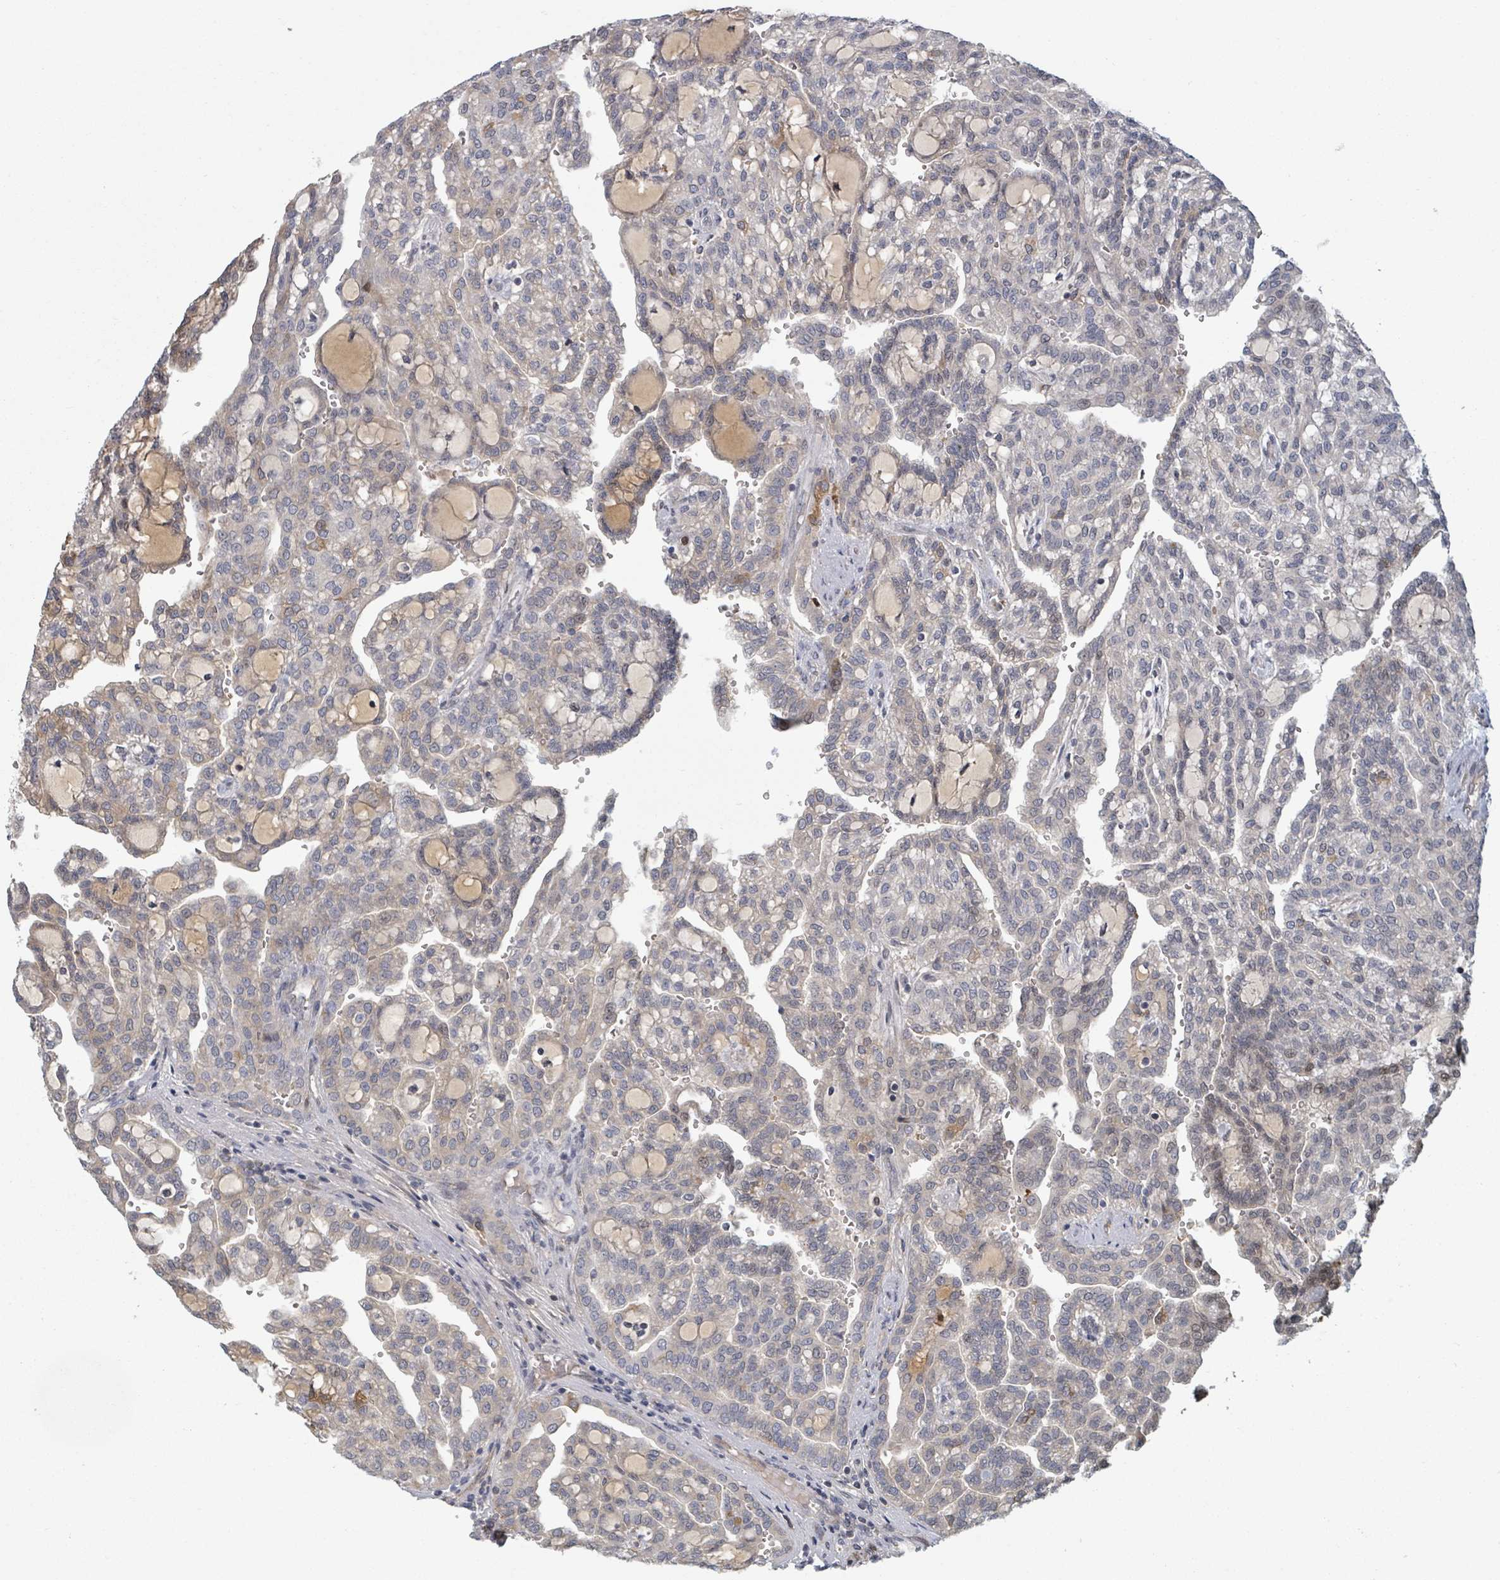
{"staining": {"intensity": "moderate", "quantity": "<25%", "location": "nuclear"}, "tissue": "renal cancer", "cell_type": "Tumor cells", "image_type": "cancer", "snomed": [{"axis": "morphology", "description": "Adenocarcinoma, NOS"}, {"axis": "topography", "description": "Kidney"}], "caption": "Protein analysis of renal adenocarcinoma tissue shows moderate nuclear staining in approximately <25% of tumor cells.", "gene": "GABBR1", "patient": {"sex": "male", "age": 63}}